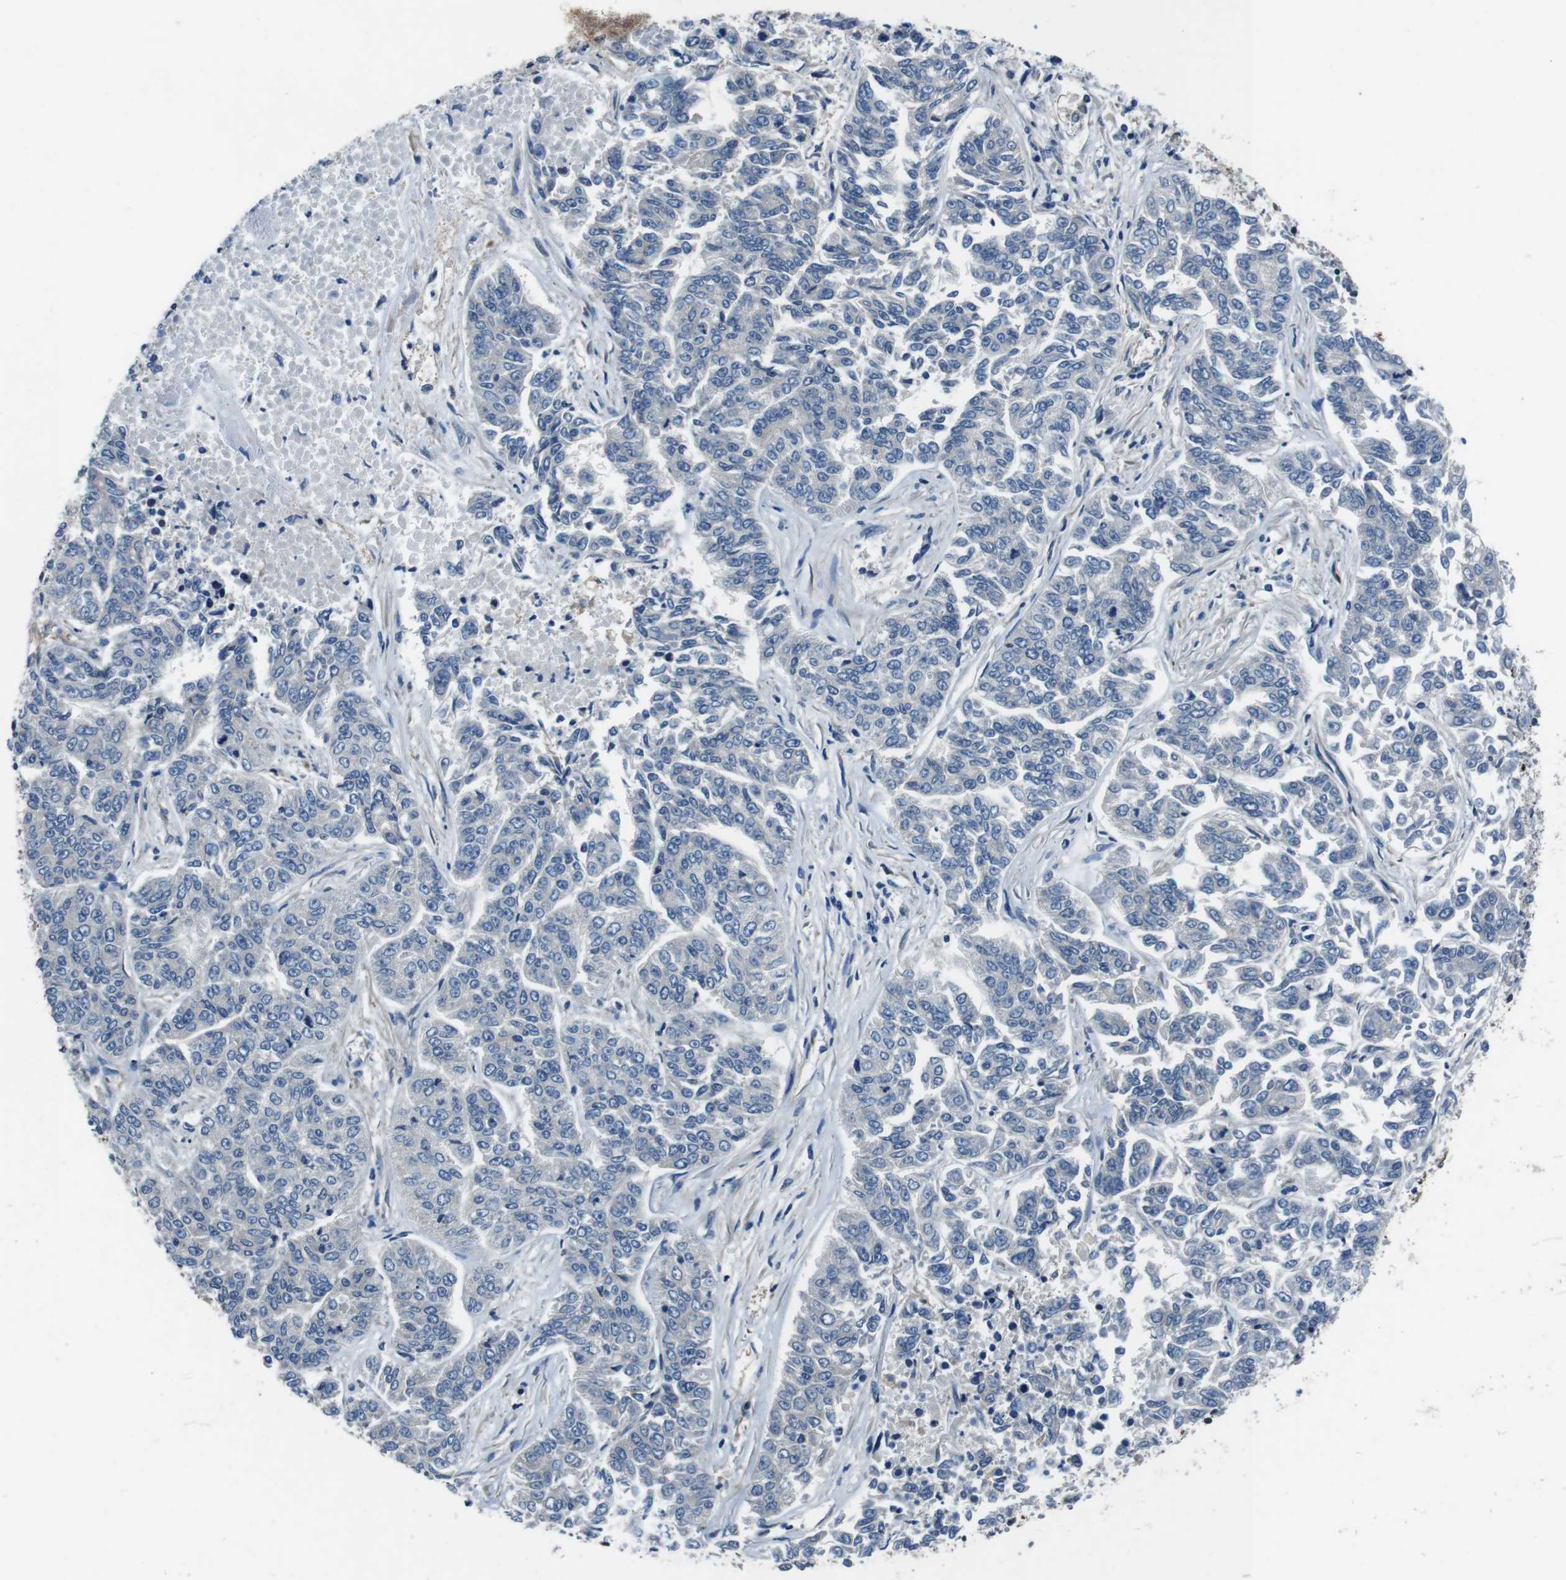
{"staining": {"intensity": "negative", "quantity": "none", "location": "none"}, "tissue": "lung cancer", "cell_type": "Tumor cells", "image_type": "cancer", "snomed": [{"axis": "morphology", "description": "Adenocarcinoma, NOS"}, {"axis": "topography", "description": "Lung"}], "caption": "This micrograph is of lung cancer stained with IHC to label a protein in brown with the nuclei are counter-stained blue. There is no positivity in tumor cells. Nuclei are stained in blue.", "gene": "LRRC49", "patient": {"sex": "male", "age": 84}}